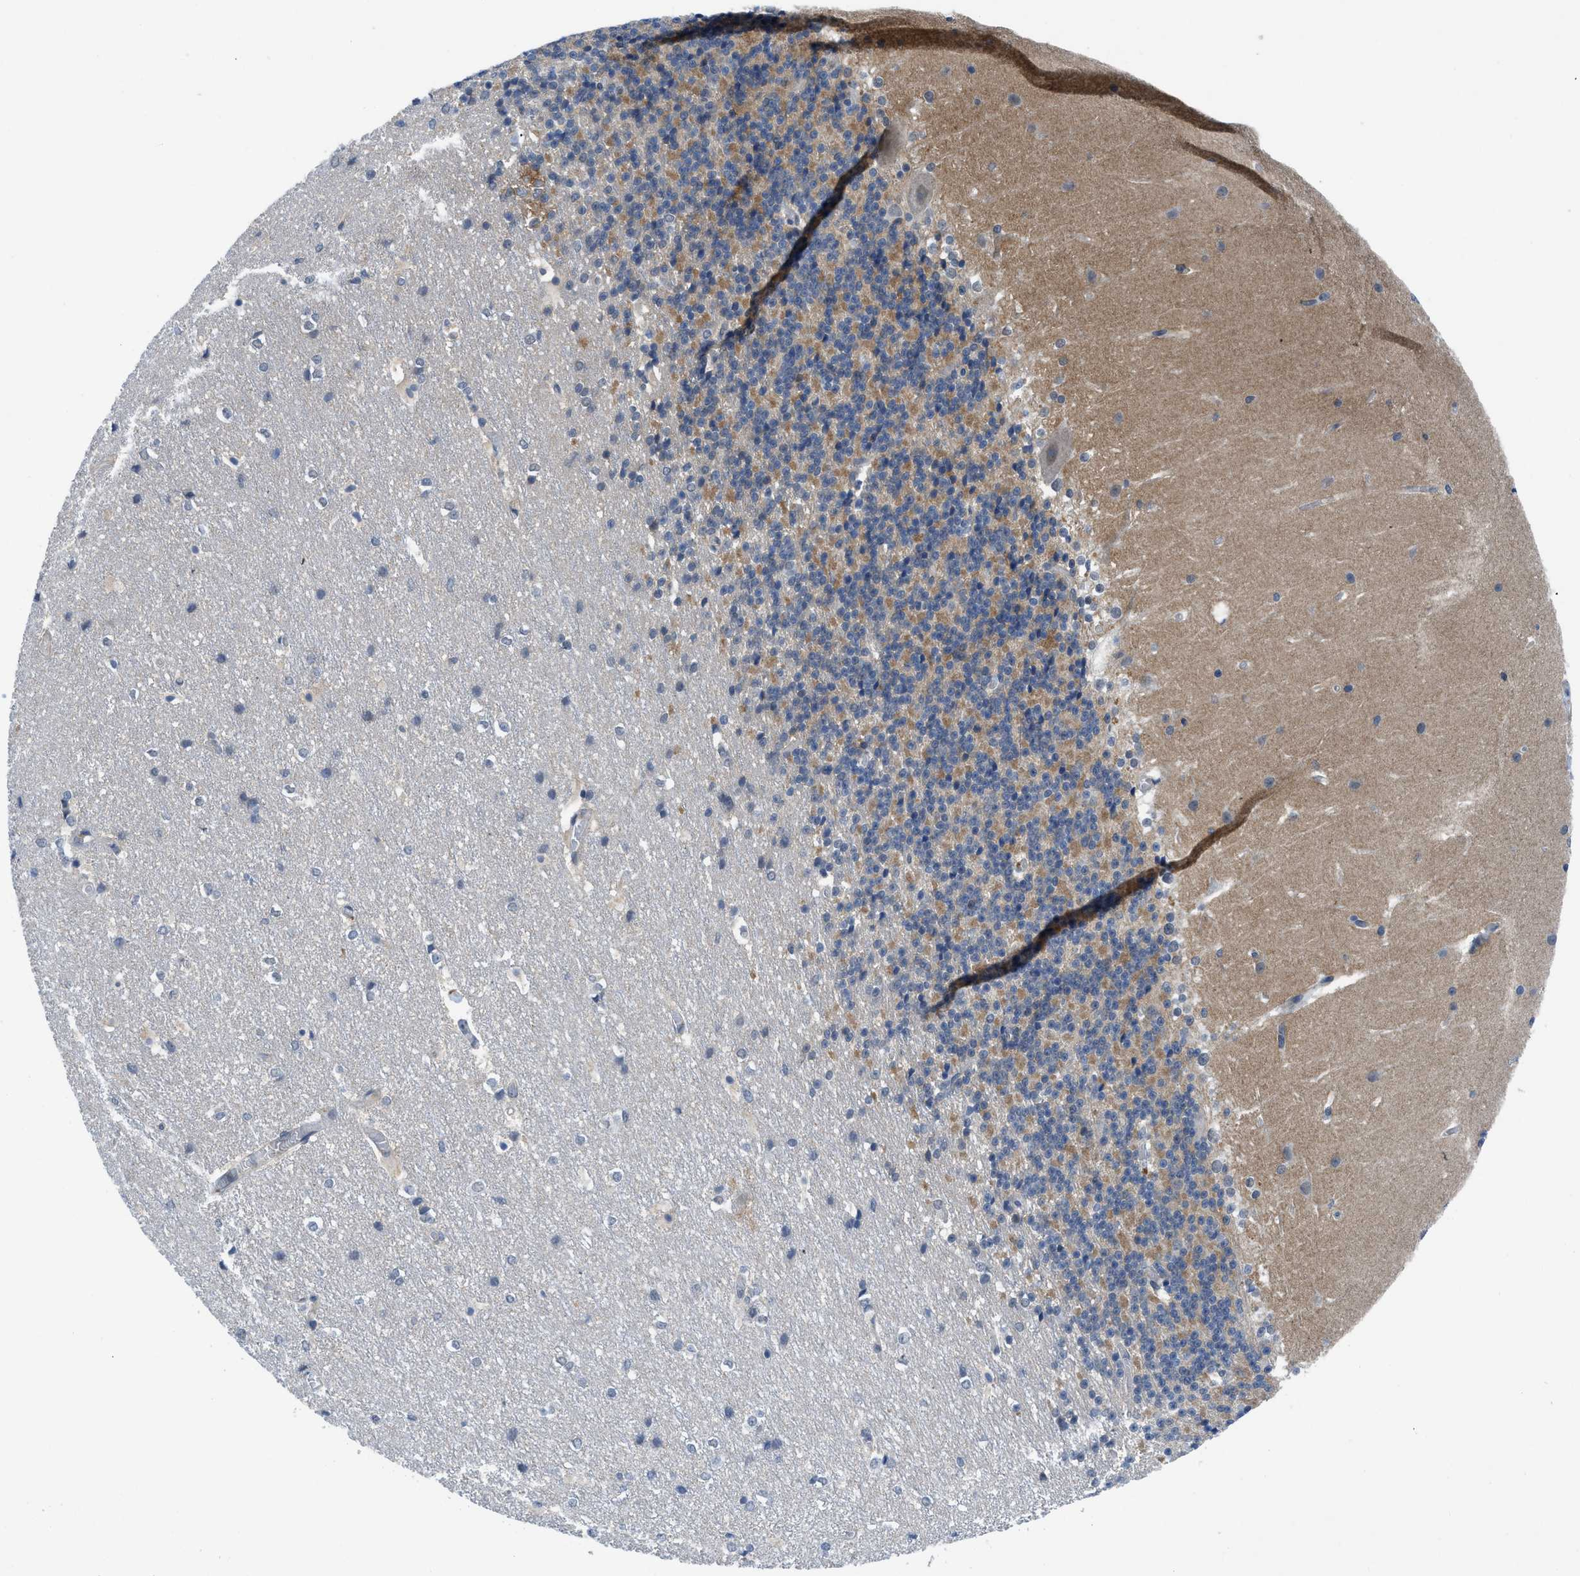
{"staining": {"intensity": "moderate", "quantity": "25%-75%", "location": "cytoplasmic/membranous"}, "tissue": "cerebellum", "cell_type": "Cells in granular layer", "image_type": "normal", "snomed": [{"axis": "morphology", "description": "Normal tissue, NOS"}, {"axis": "topography", "description": "Cerebellum"}], "caption": "Cerebellum stained with DAB (3,3'-diaminobenzidine) immunohistochemistry (IHC) displays medium levels of moderate cytoplasmic/membranous positivity in approximately 25%-75% of cells in granular layer.", "gene": "PANX1", "patient": {"sex": "female", "age": 19}}